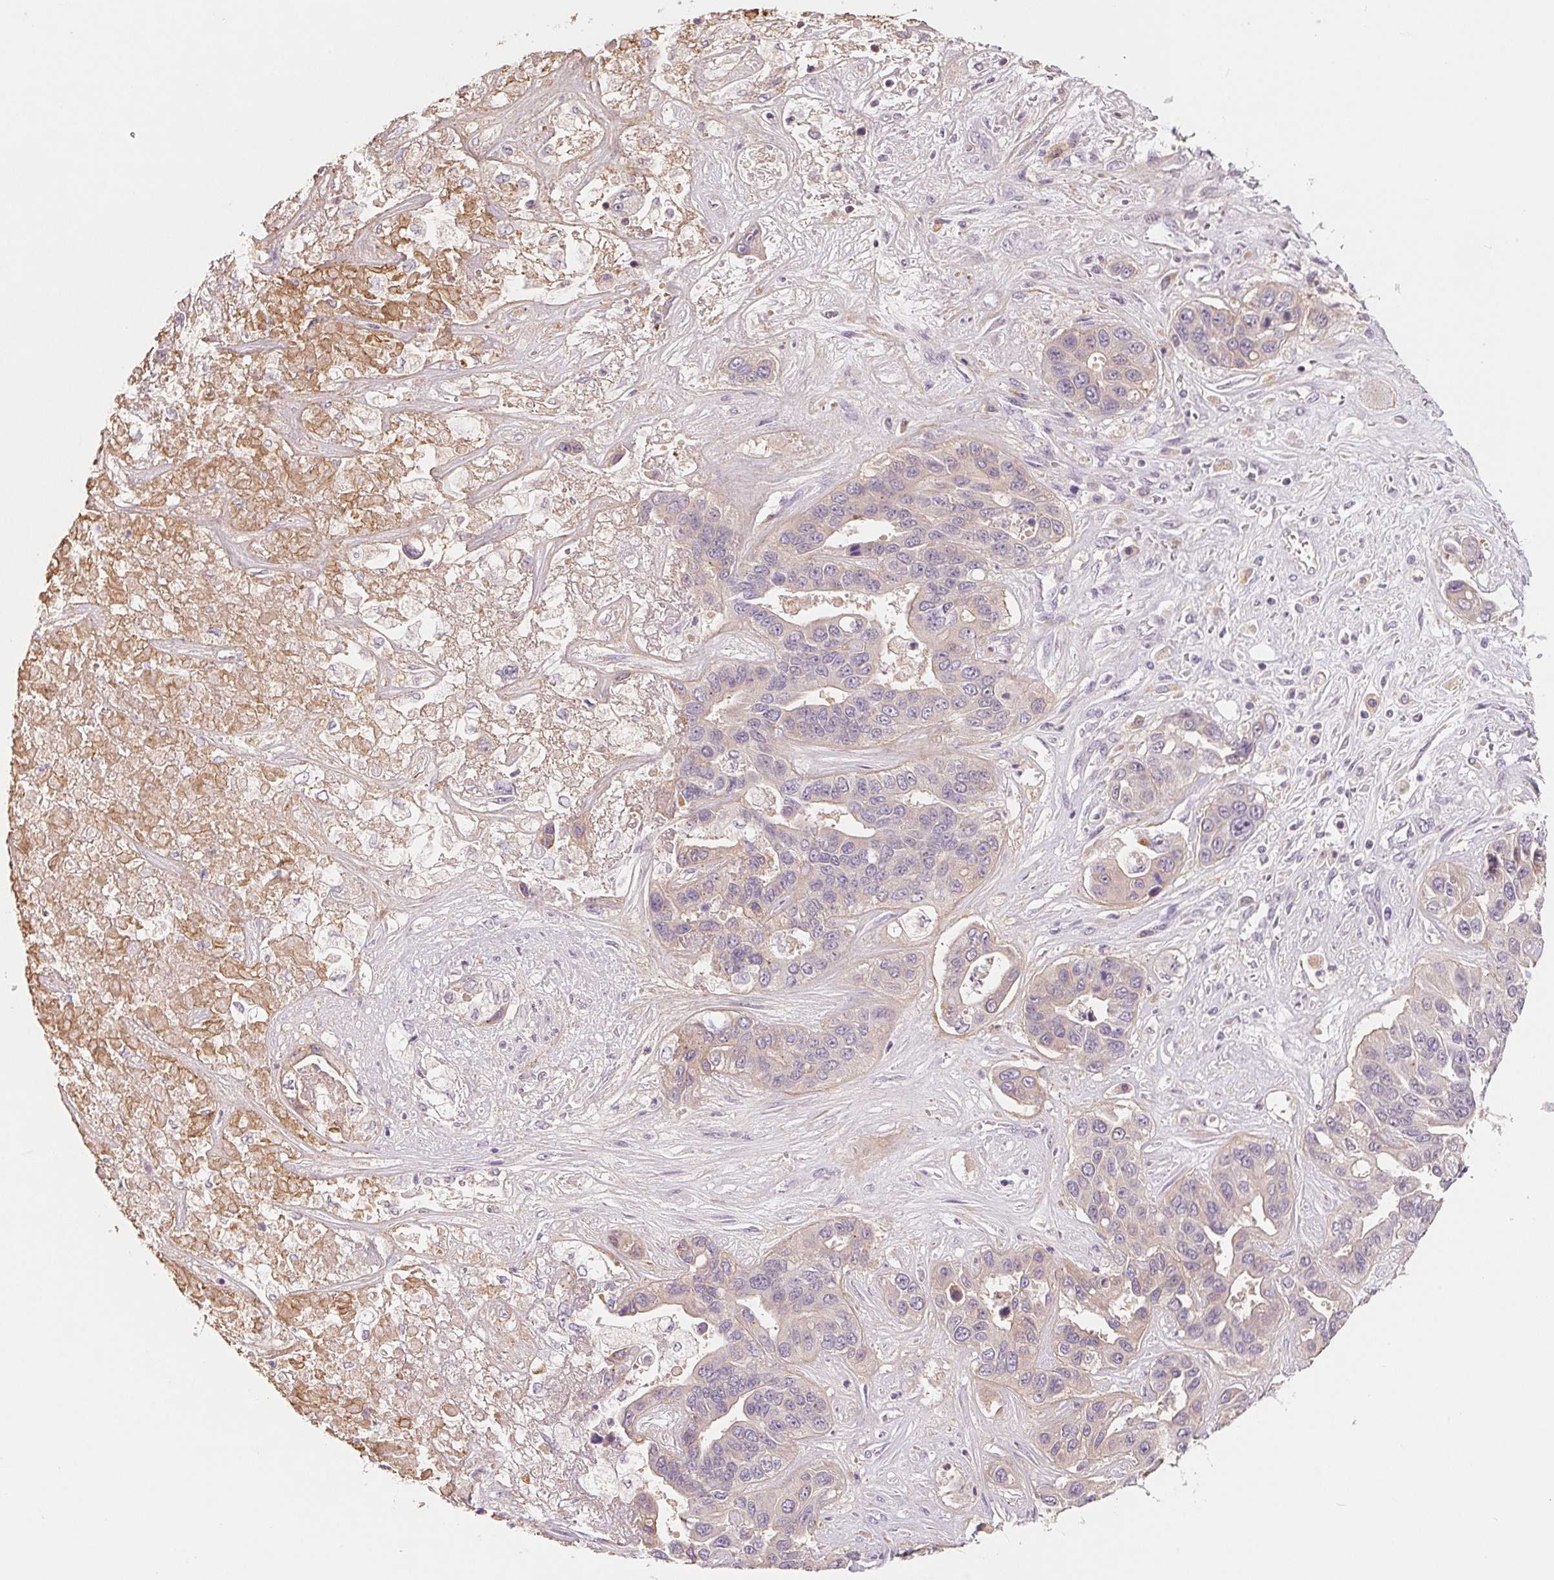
{"staining": {"intensity": "negative", "quantity": "none", "location": "none"}, "tissue": "liver cancer", "cell_type": "Tumor cells", "image_type": "cancer", "snomed": [{"axis": "morphology", "description": "Cholangiocarcinoma"}, {"axis": "topography", "description": "Liver"}], "caption": "Immunohistochemistry (IHC) image of neoplastic tissue: human liver cholangiocarcinoma stained with DAB reveals no significant protein staining in tumor cells.", "gene": "VTCN1", "patient": {"sex": "female", "age": 52}}